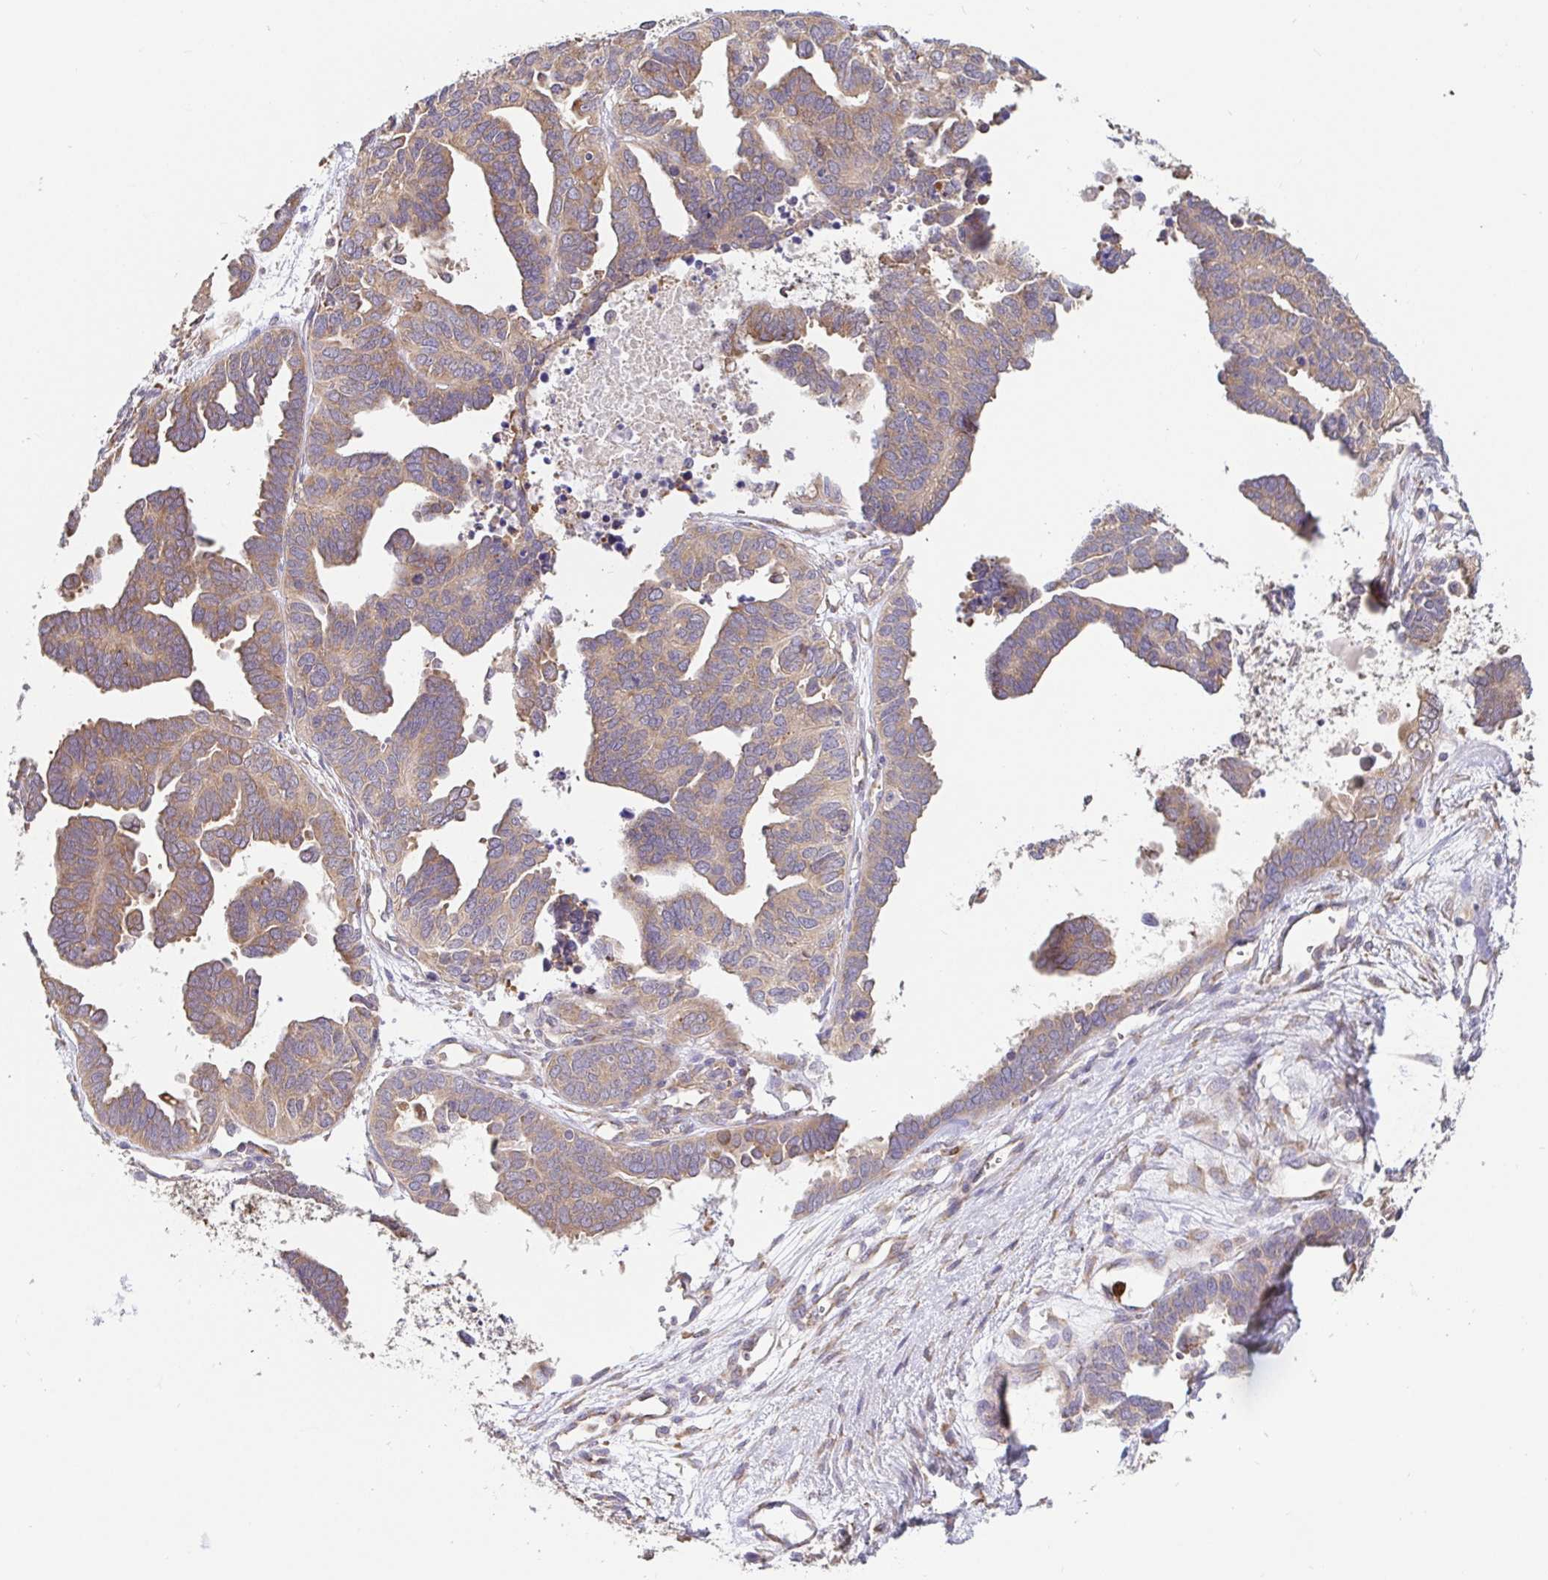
{"staining": {"intensity": "weak", "quantity": ">75%", "location": "cytoplasmic/membranous"}, "tissue": "ovarian cancer", "cell_type": "Tumor cells", "image_type": "cancer", "snomed": [{"axis": "morphology", "description": "Cystadenocarcinoma, serous, NOS"}, {"axis": "topography", "description": "Ovary"}], "caption": "DAB immunohistochemical staining of ovarian cancer (serous cystadenocarcinoma) exhibits weak cytoplasmic/membranous protein staining in approximately >75% of tumor cells.", "gene": "PDPK1", "patient": {"sex": "female", "age": 51}}